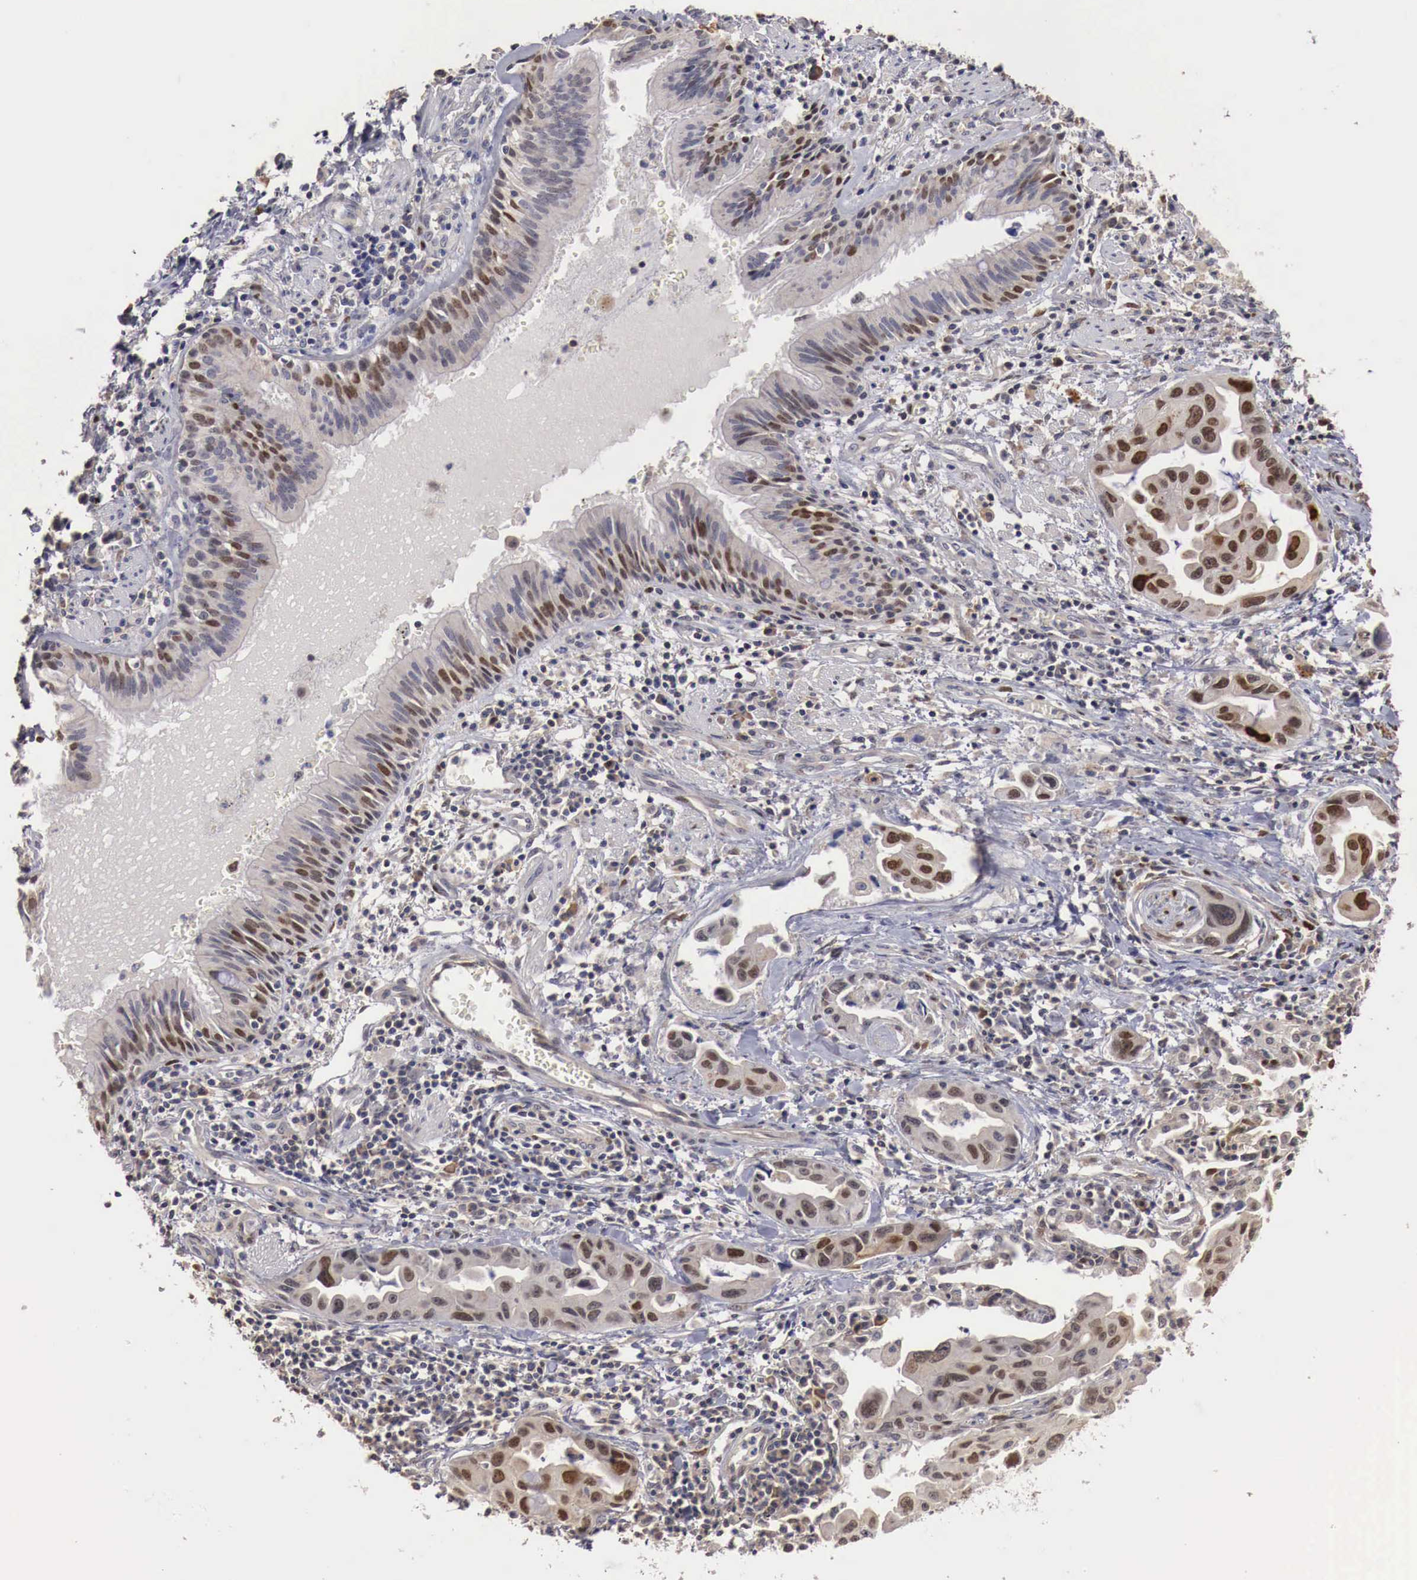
{"staining": {"intensity": "moderate", "quantity": "25%-75%", "location": "nuclear"}, "tissue": "lung cancer", "cell_type": "Tumor cells", "image_type": "cancer", "snomed": [{"axis": "morphology", "description": "Adenocarcinoma, NOS"}, {"axis": "topography", "description": "Lung"}], "caption": "This image exhibits immunohistochemistry (IHC) staining of lung cancer (adenocarcinoma), with medium moderate nuclear expression in about 25%-75% of tumor cells.", "gene": "KHDRBS2", "patient": {"sex": "male", "age": 64}}